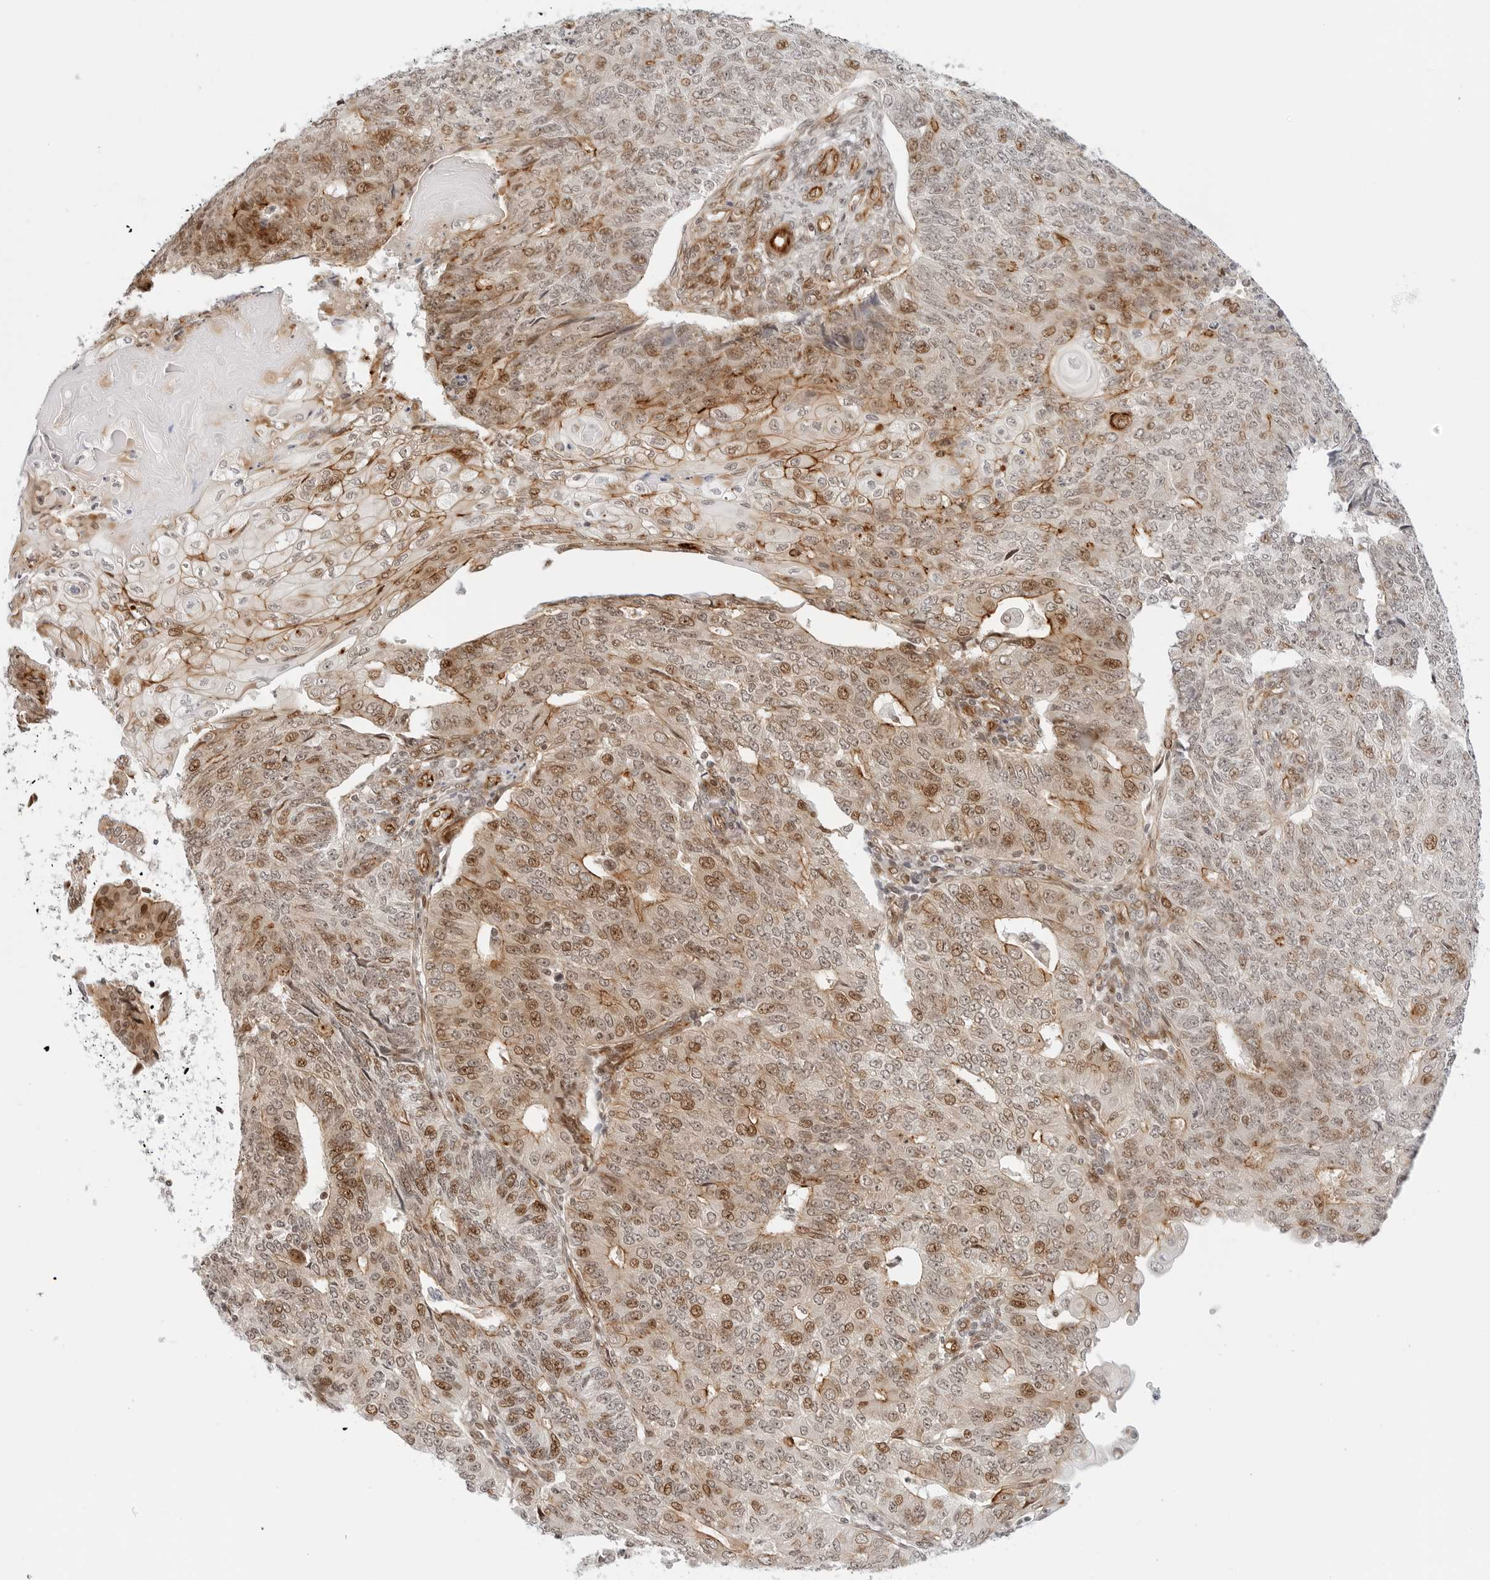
{"staining": {"intensity": "moderate", "quantity": "25%-75%", "location": "nuclear"}, "tissue": "endometrial cancer", "cell_type": "Tumor cells", "image_type": "cancer", "snomed": [{"axis": "morphology", "description": "Adenocarcinoma, NOS"}, {"axis": "topography", "description": "Endometrium"}], "caption": "Immunohistochemical staining of human endometrial adenocarcinoma reveals medium levels of moderate nuclear expression in approximately 25%-75% of tumor cells.", "gene": "ZNF613", "patient": {"sex": "female", "age": 32}}